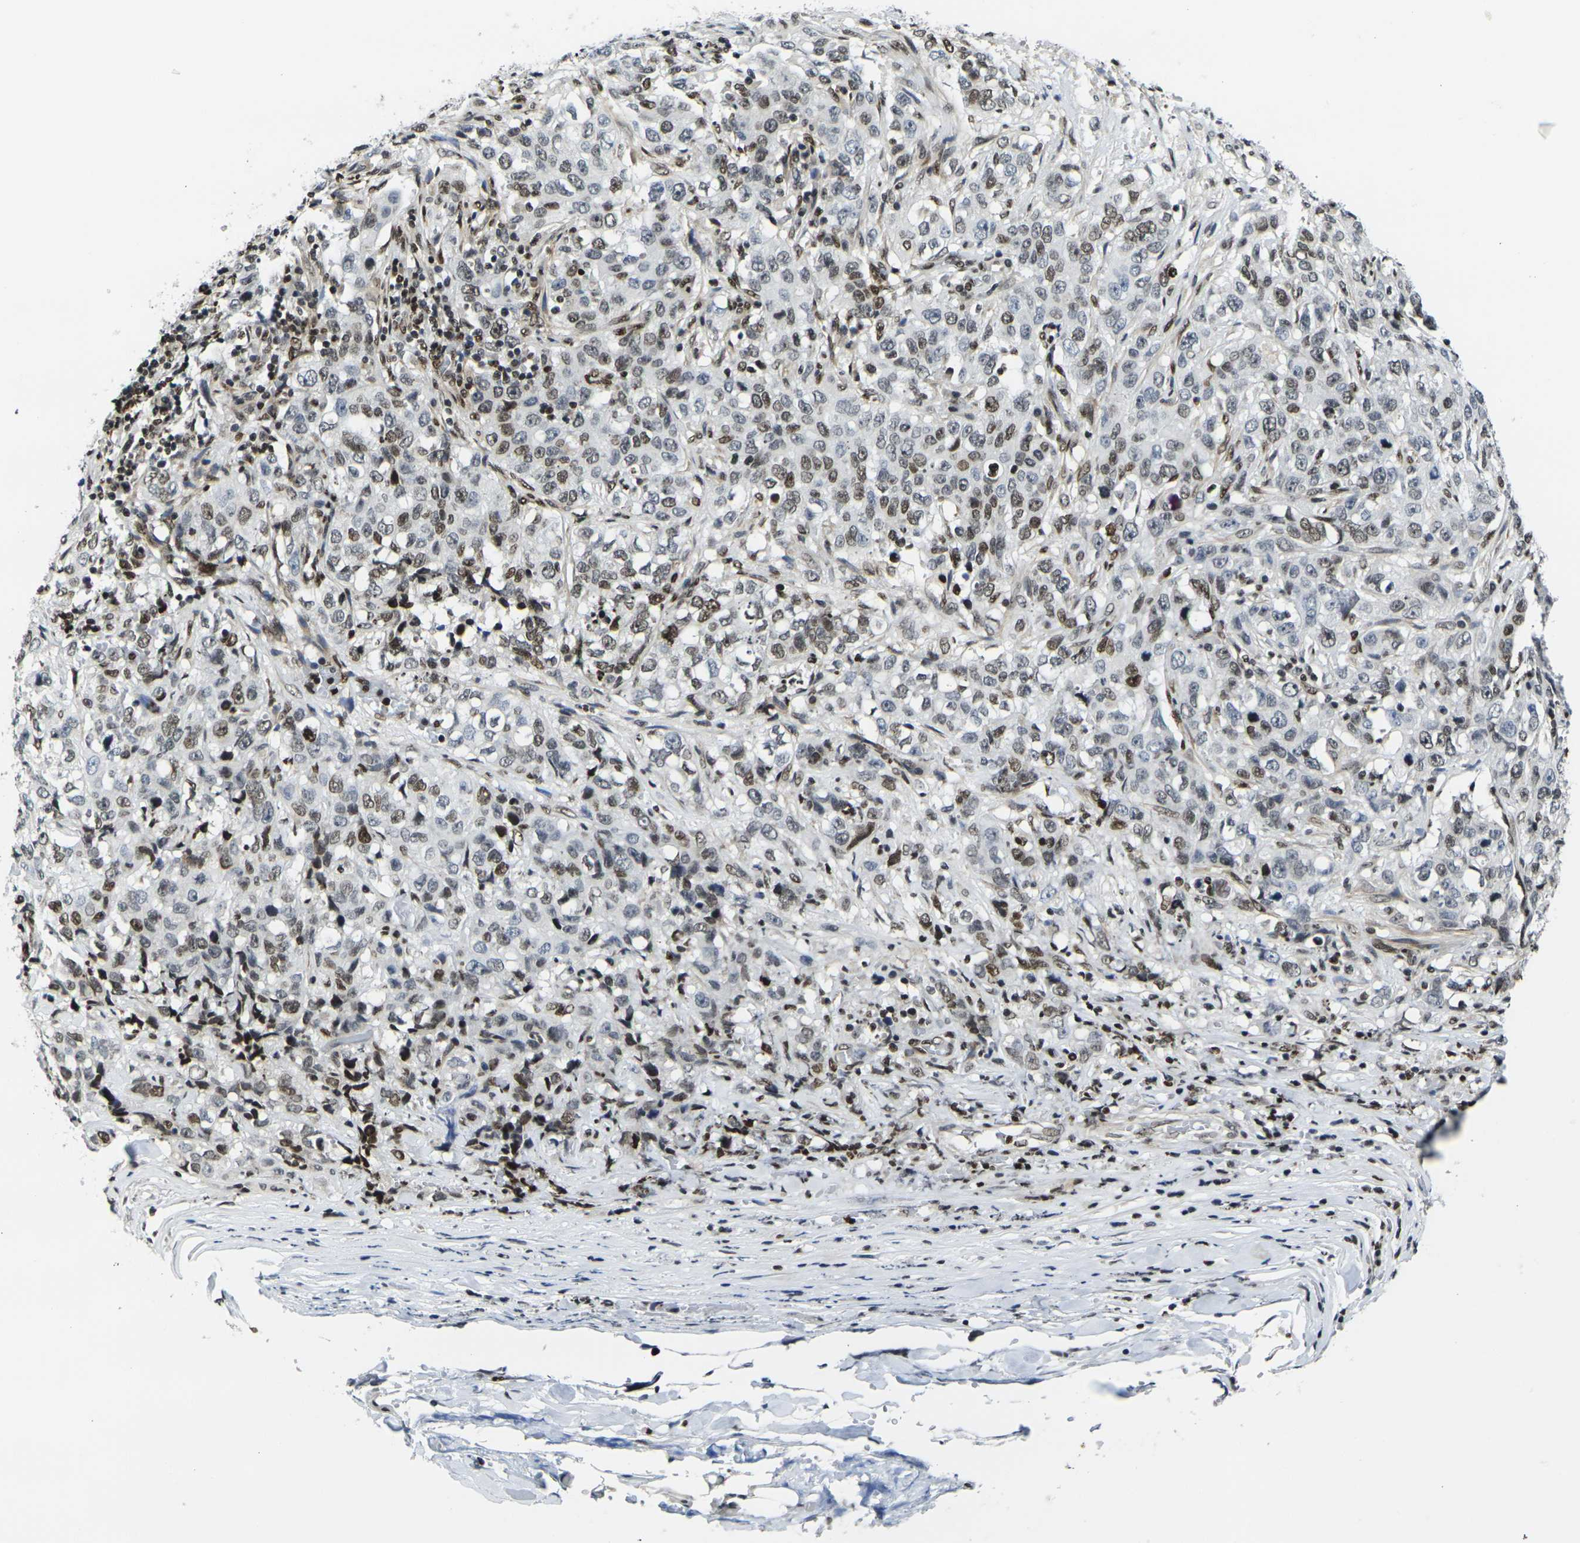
{"staining": {"intensity": "moderate", "quantity": "25%-75%", "location": "nuclear"}, "tissue": "stomach cancer", "cell_type": "Tumor cells", "image_type": "cancer", "snomed": [{"axis": "morphology", "description": "Adenocarcinoma, NOS"}, {"axis": "topography", "description": "Stomach"}], "caption": "A brown stain highlights moderate nuclear staining of a protein in adenocarcinoma (stomach) tumor cells.", "gene": "H1-10", "patient": {"sex": "male", "age": 48}}